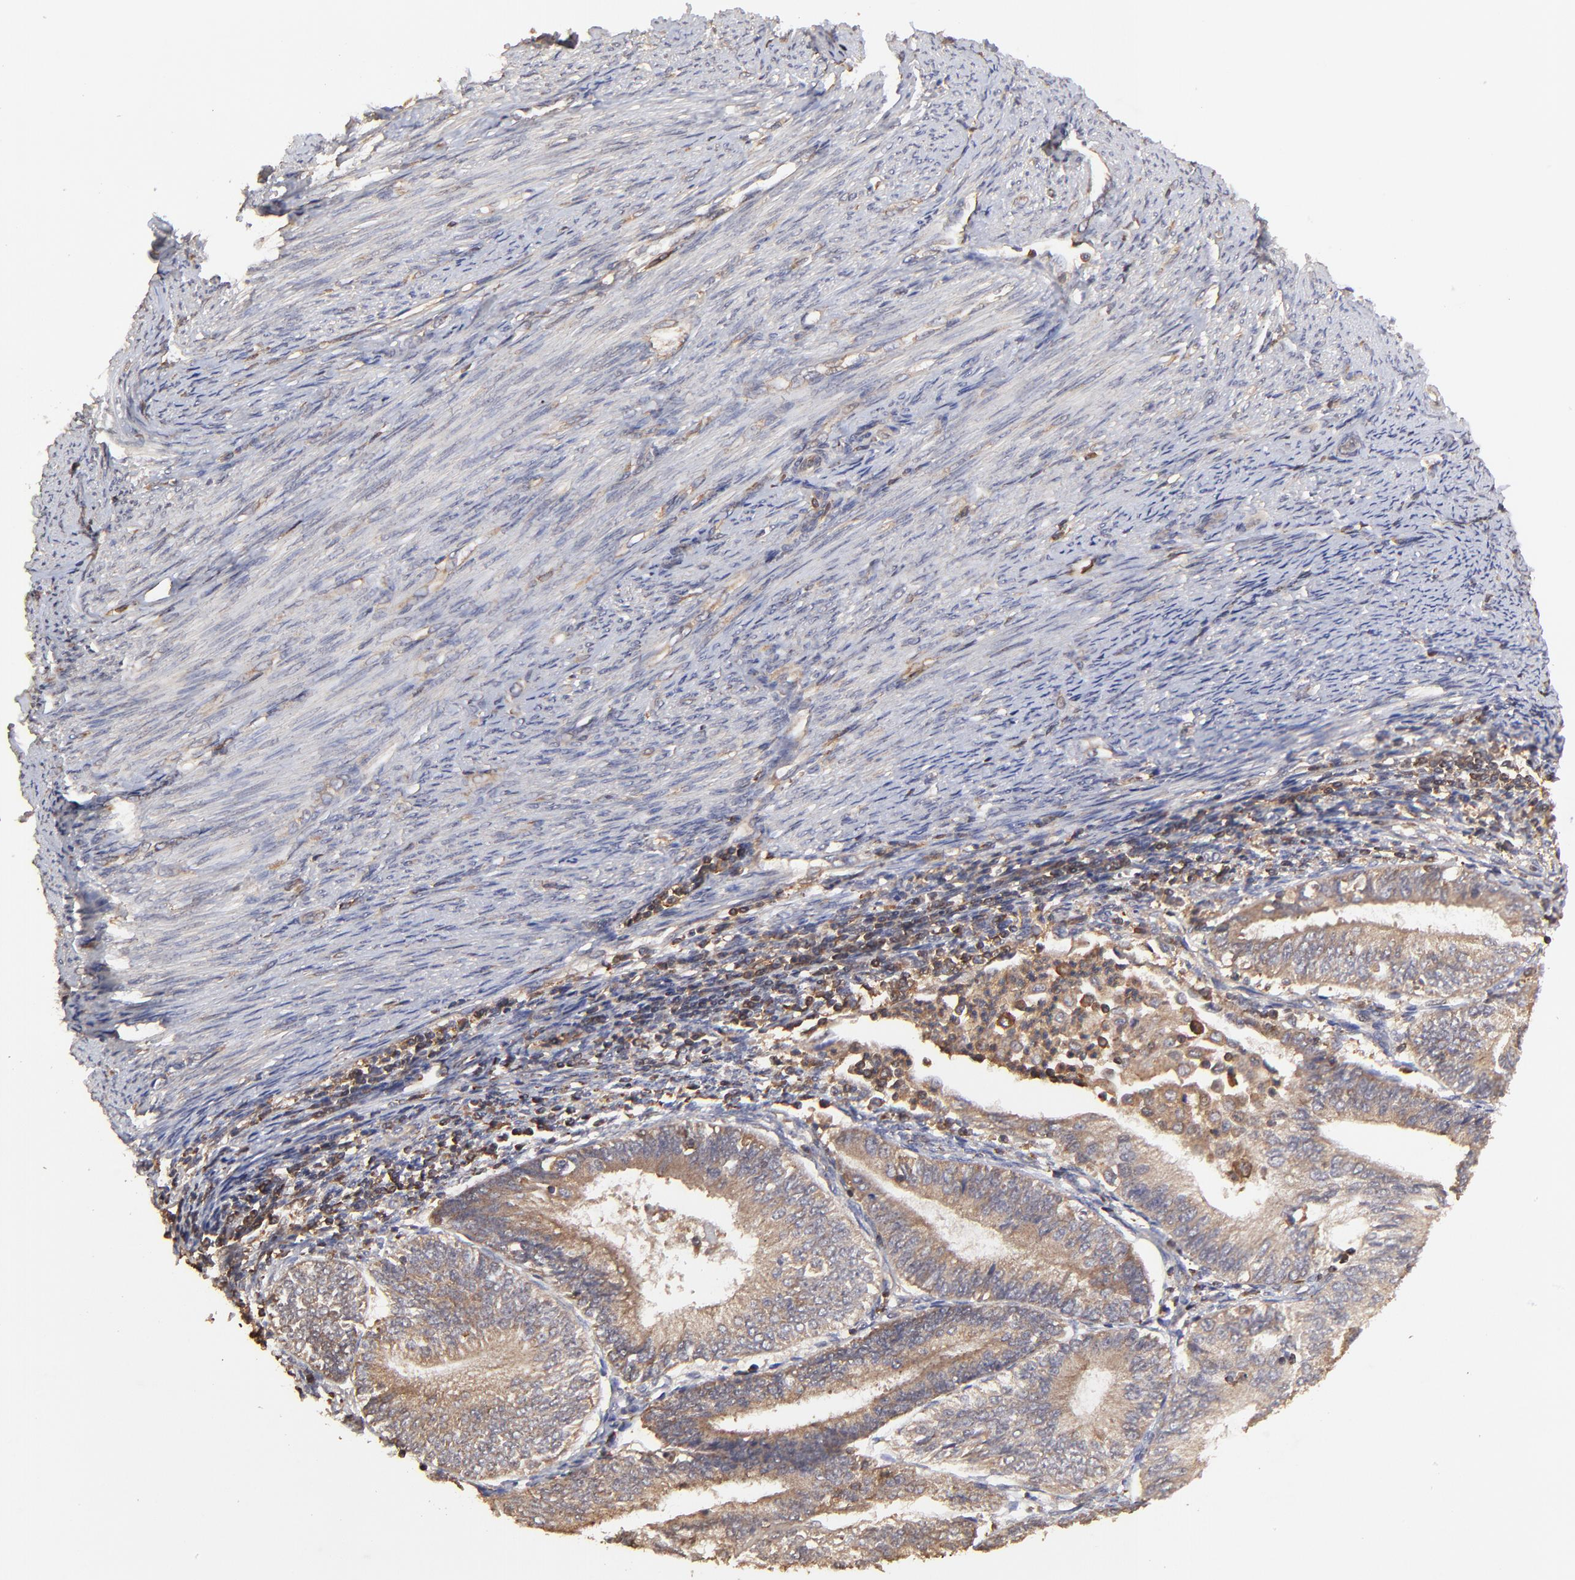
{"staining": {"intensity": "moderate", "quantity": ">75%", "location": "cytoplasmic/membranous"}, "tissue": "endometrial cancer", "cell_type": "Tumor cells", "image_type": "cancer", "snomed": [{"axis": "morphology", "description": "Adenocarcinoma, NOS"}, {"axis": "topography", "description": "Endometrium"}], "caption": "This photomicrograph demonstrates IHC staining of endometrial adenocarcinoma, with medium moderate cytoplasmic/membranous positivity in about >75% of tumor cells.", "gene": "STON2", "patient": {"sex": "female", "age": 55}}